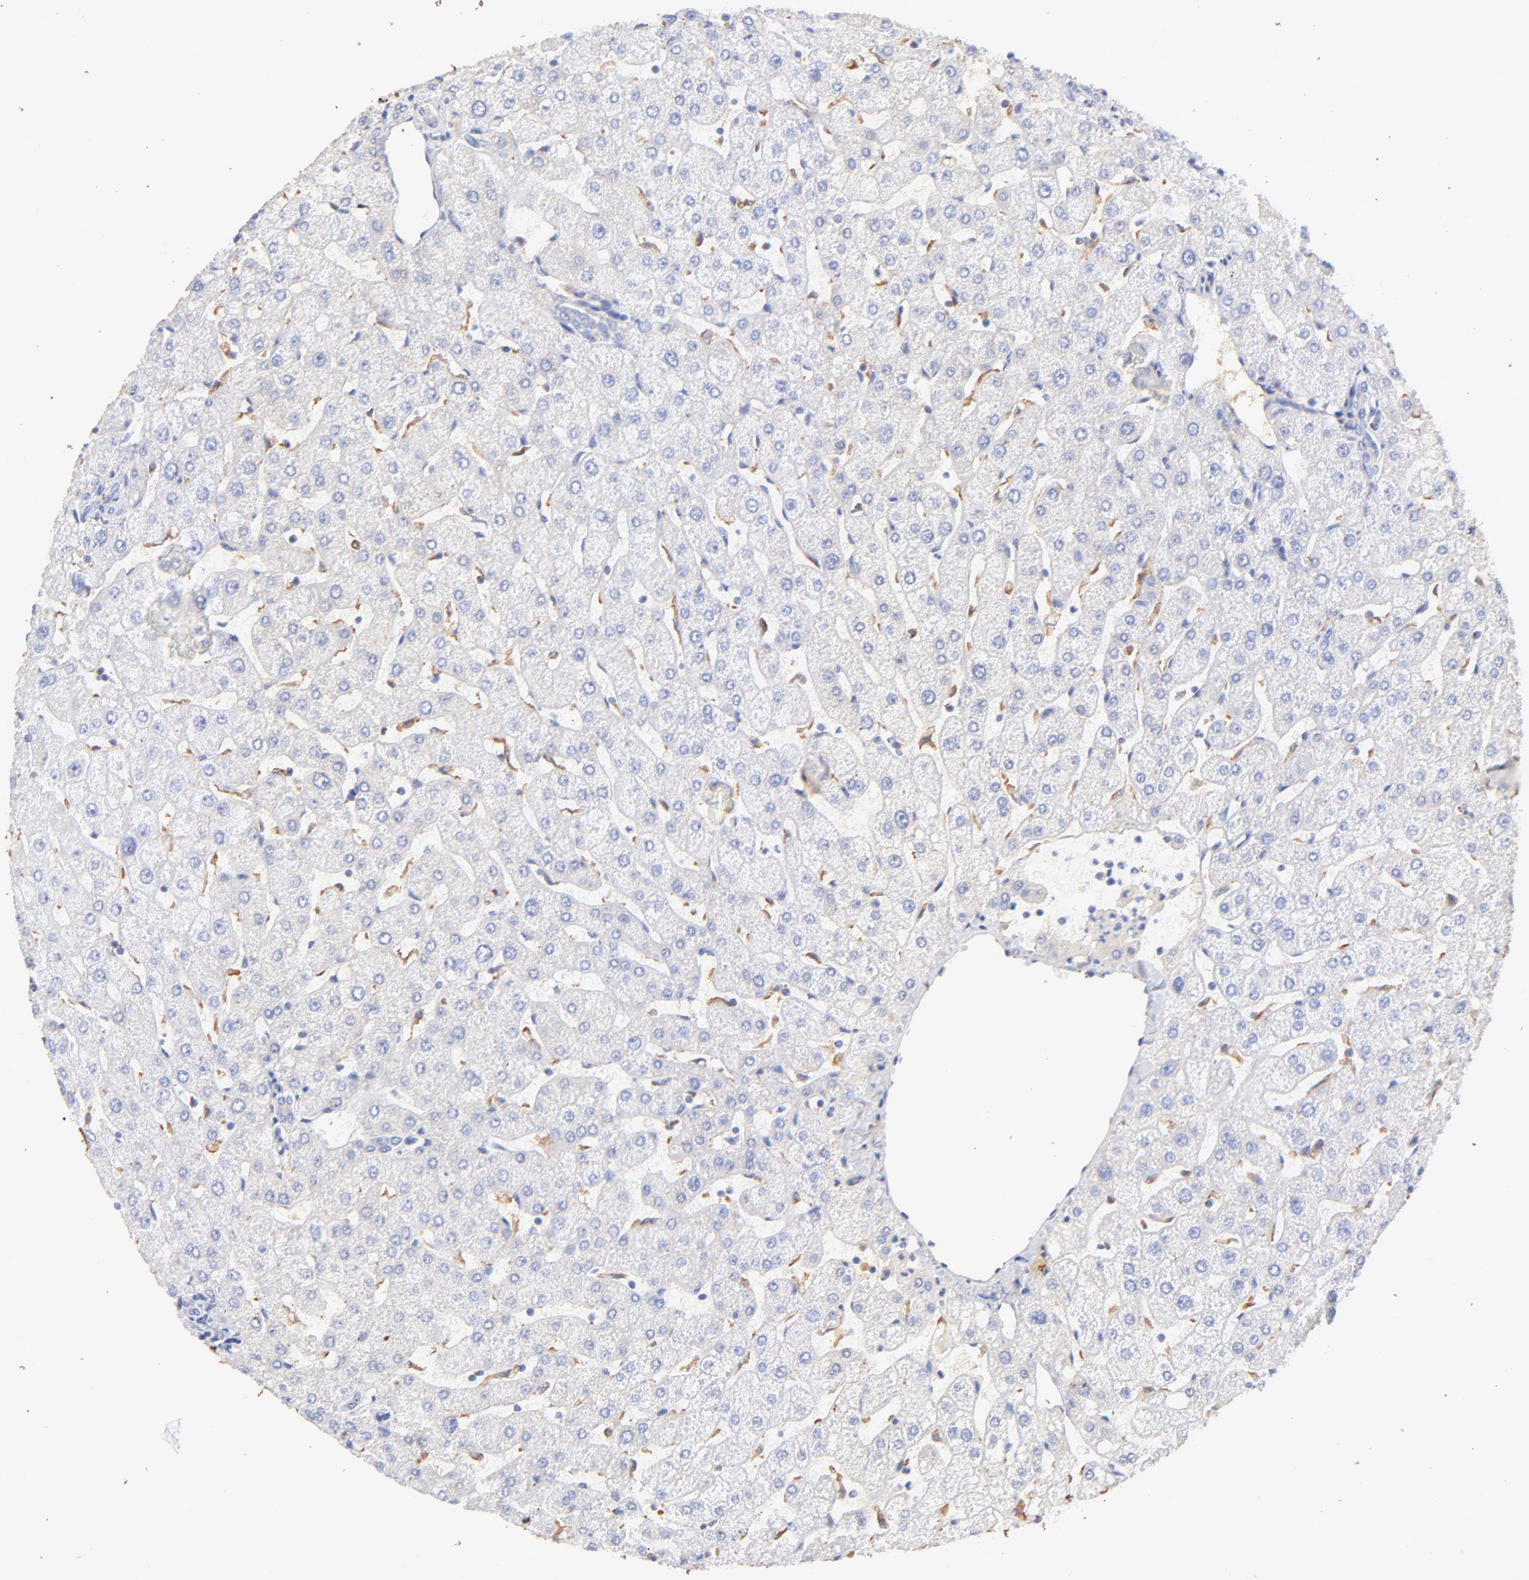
{"staining": {"intensity": "negative", "quantity": "none", "location": "none"}, "tissue": "liver", "cell_type": "Cholangiocytes", "image_type": "normal", "snomed": [{"axis": "morphology", "description": "Normal tissue, NOS"}, {"axis": "topography", "description": "Liver"}], "caption": "Immunohistochemistry histopathology image of normal human liver stained for a protein (brown), which displays no staining in cholangiocytes.", "gene": "IGLV7", "patient": {"sex": "male", "age": 67}}